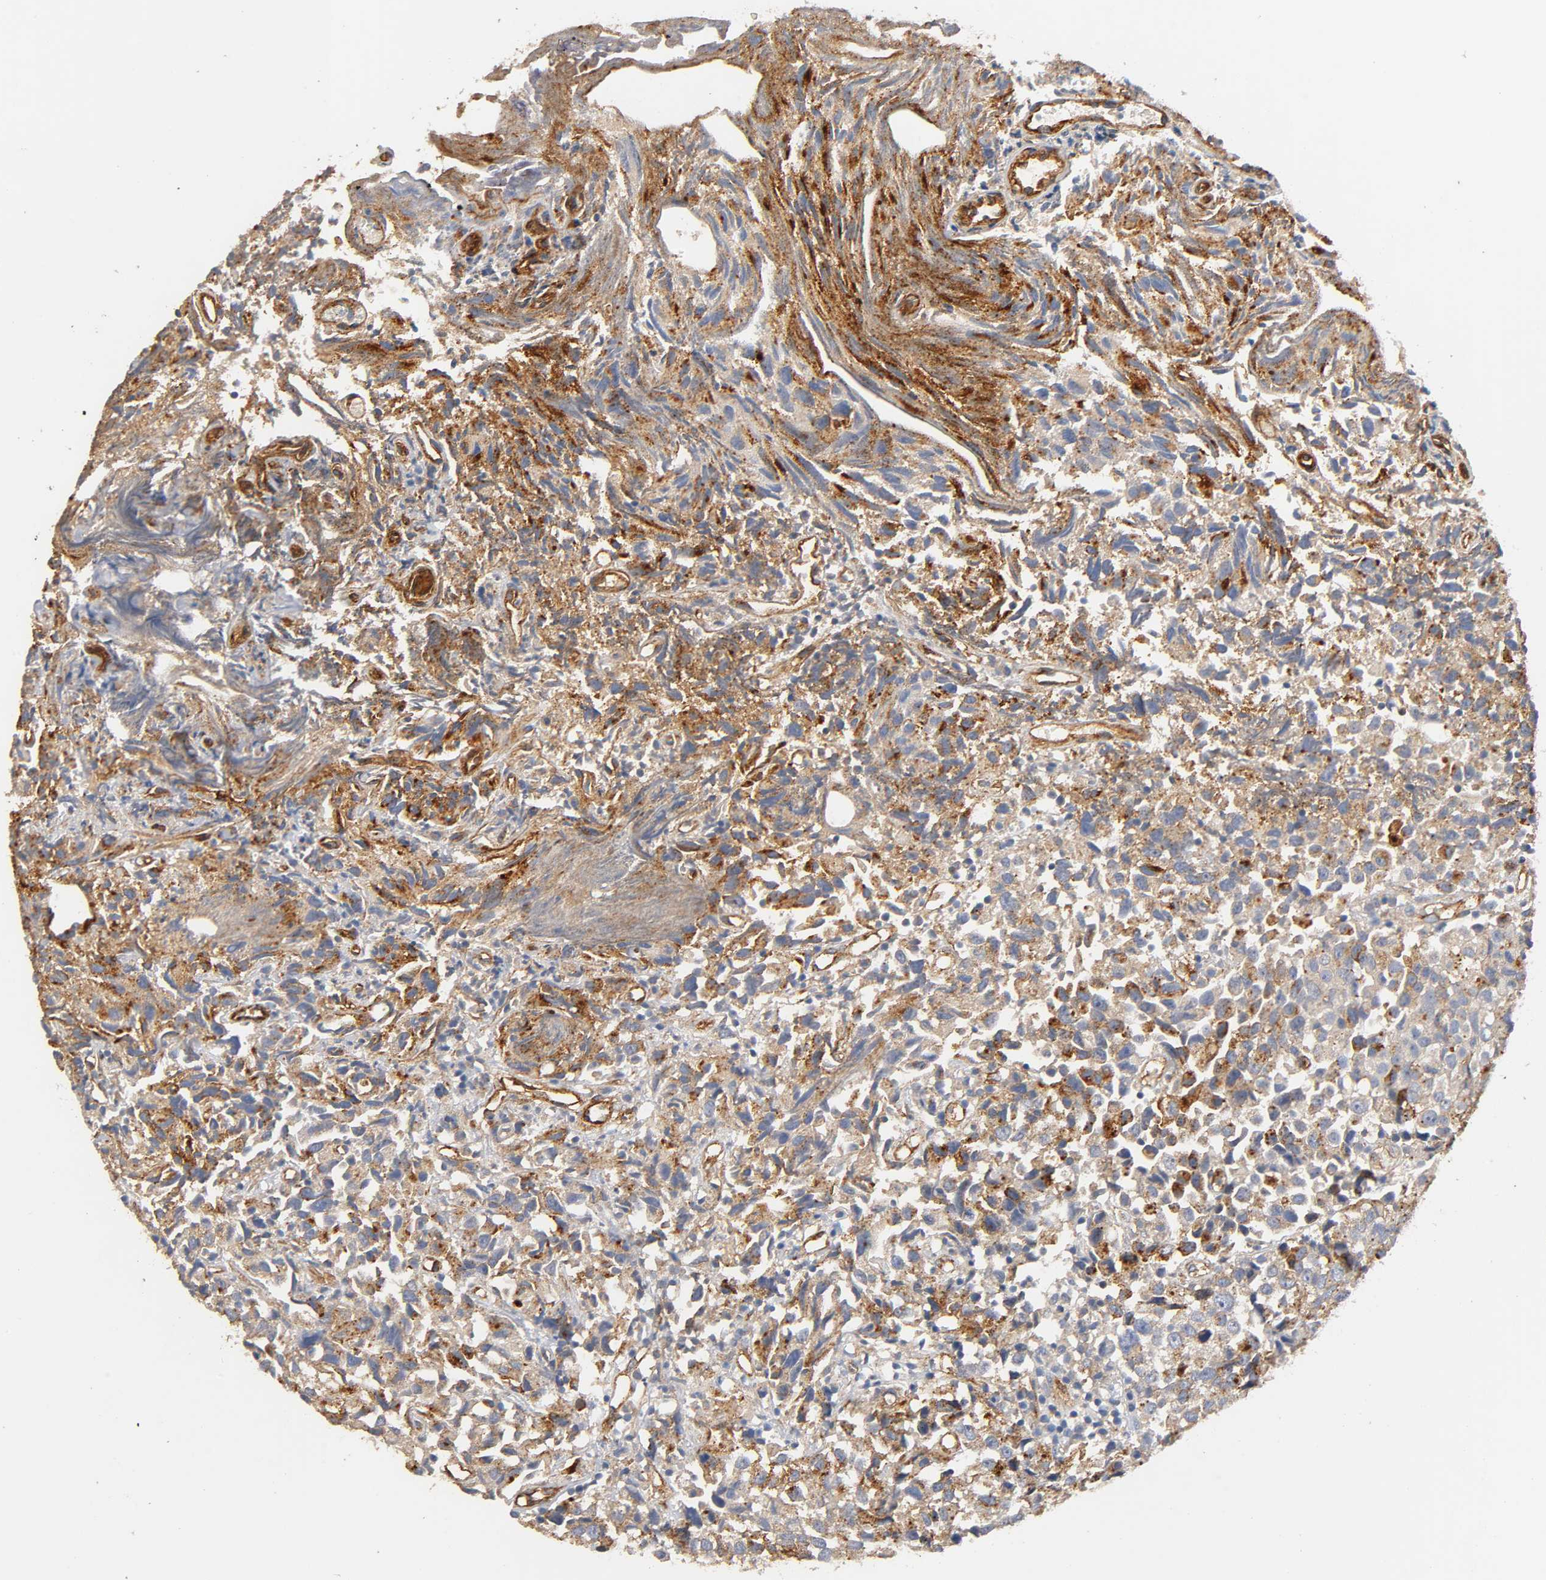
{"staining": {"intensity": "moderate", "quantity": ">75%", "location": "cytoplasmic/membranous"}, "tissue": "urothelial cancer", "cell_type": "Tumor cells", "image_type": "cancer", "snomed": [{"axis": "morphology", "description": "Urothelial carcinoma, High grade"}, {"axis": "topography", "description": "Urinary bladder"}], "caption": "Tumor cells display medium levels of moderate cytoplasmic/membranous expression in about >75% of cells in urothelial carcinoma (high-grade).", "gene": "IFITM3", "patient": {"sex": "female", "age": 75}}